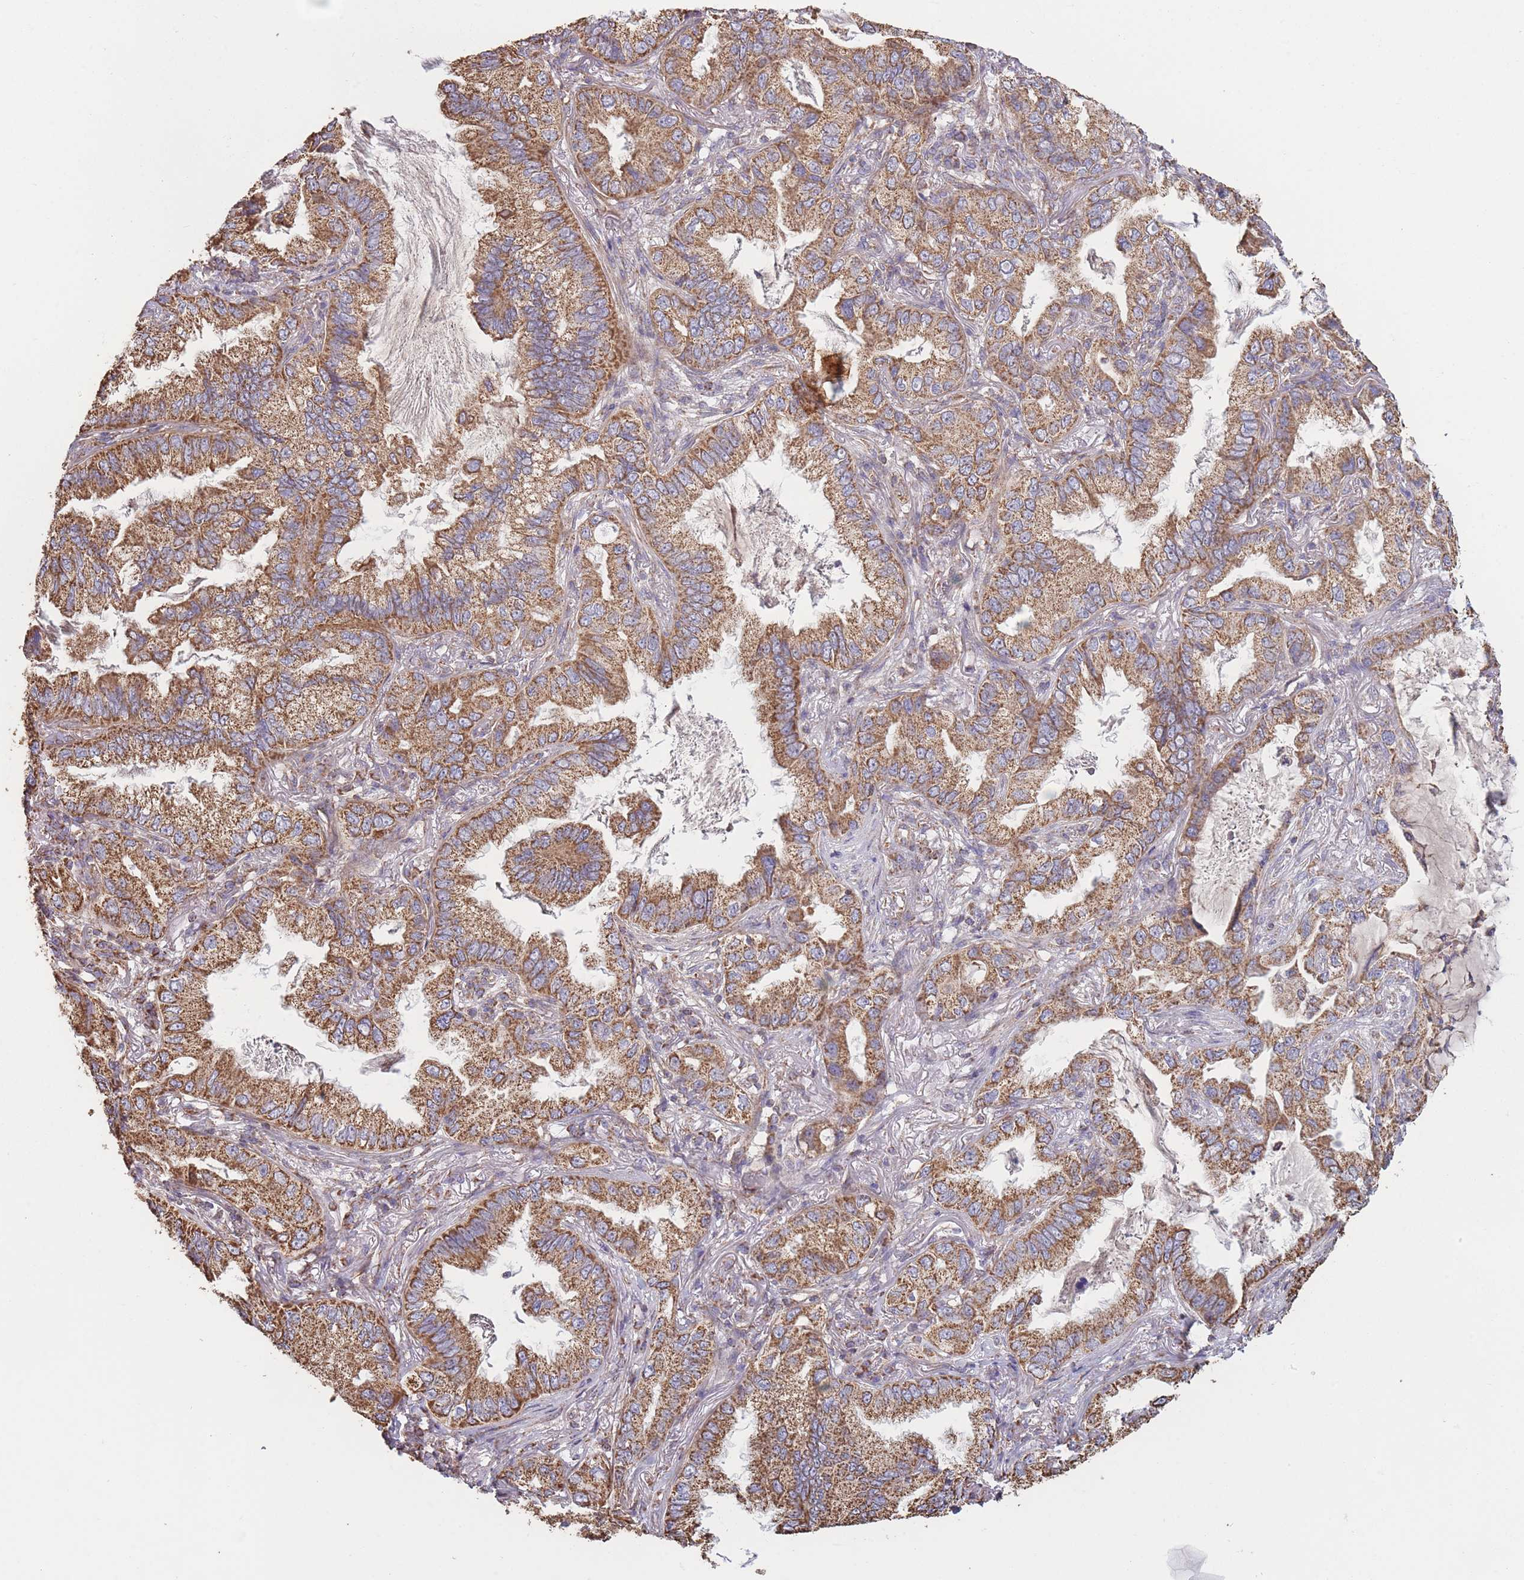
{"staining": {"intensity": "moderate", "quantity": ">75%", "location": "cytoplasmic/membranous"}, "tissue": "lung cancer", "cell_type": "Tumor cells", "image_type": "cancer", "snomed": [{"axis": "morphology", "description": "Adenocarcinoma, NOS"}, {"axis": "topography", "description": "Lung"}], "caption": "Protein expression analysis of human adenocarcinoma (lung) reveals moderate cytoplasmic/membranous staining in about >75% of tumor cells.", "gene": "KIF16B", "patient": {"sex": "female", "age": 69}}